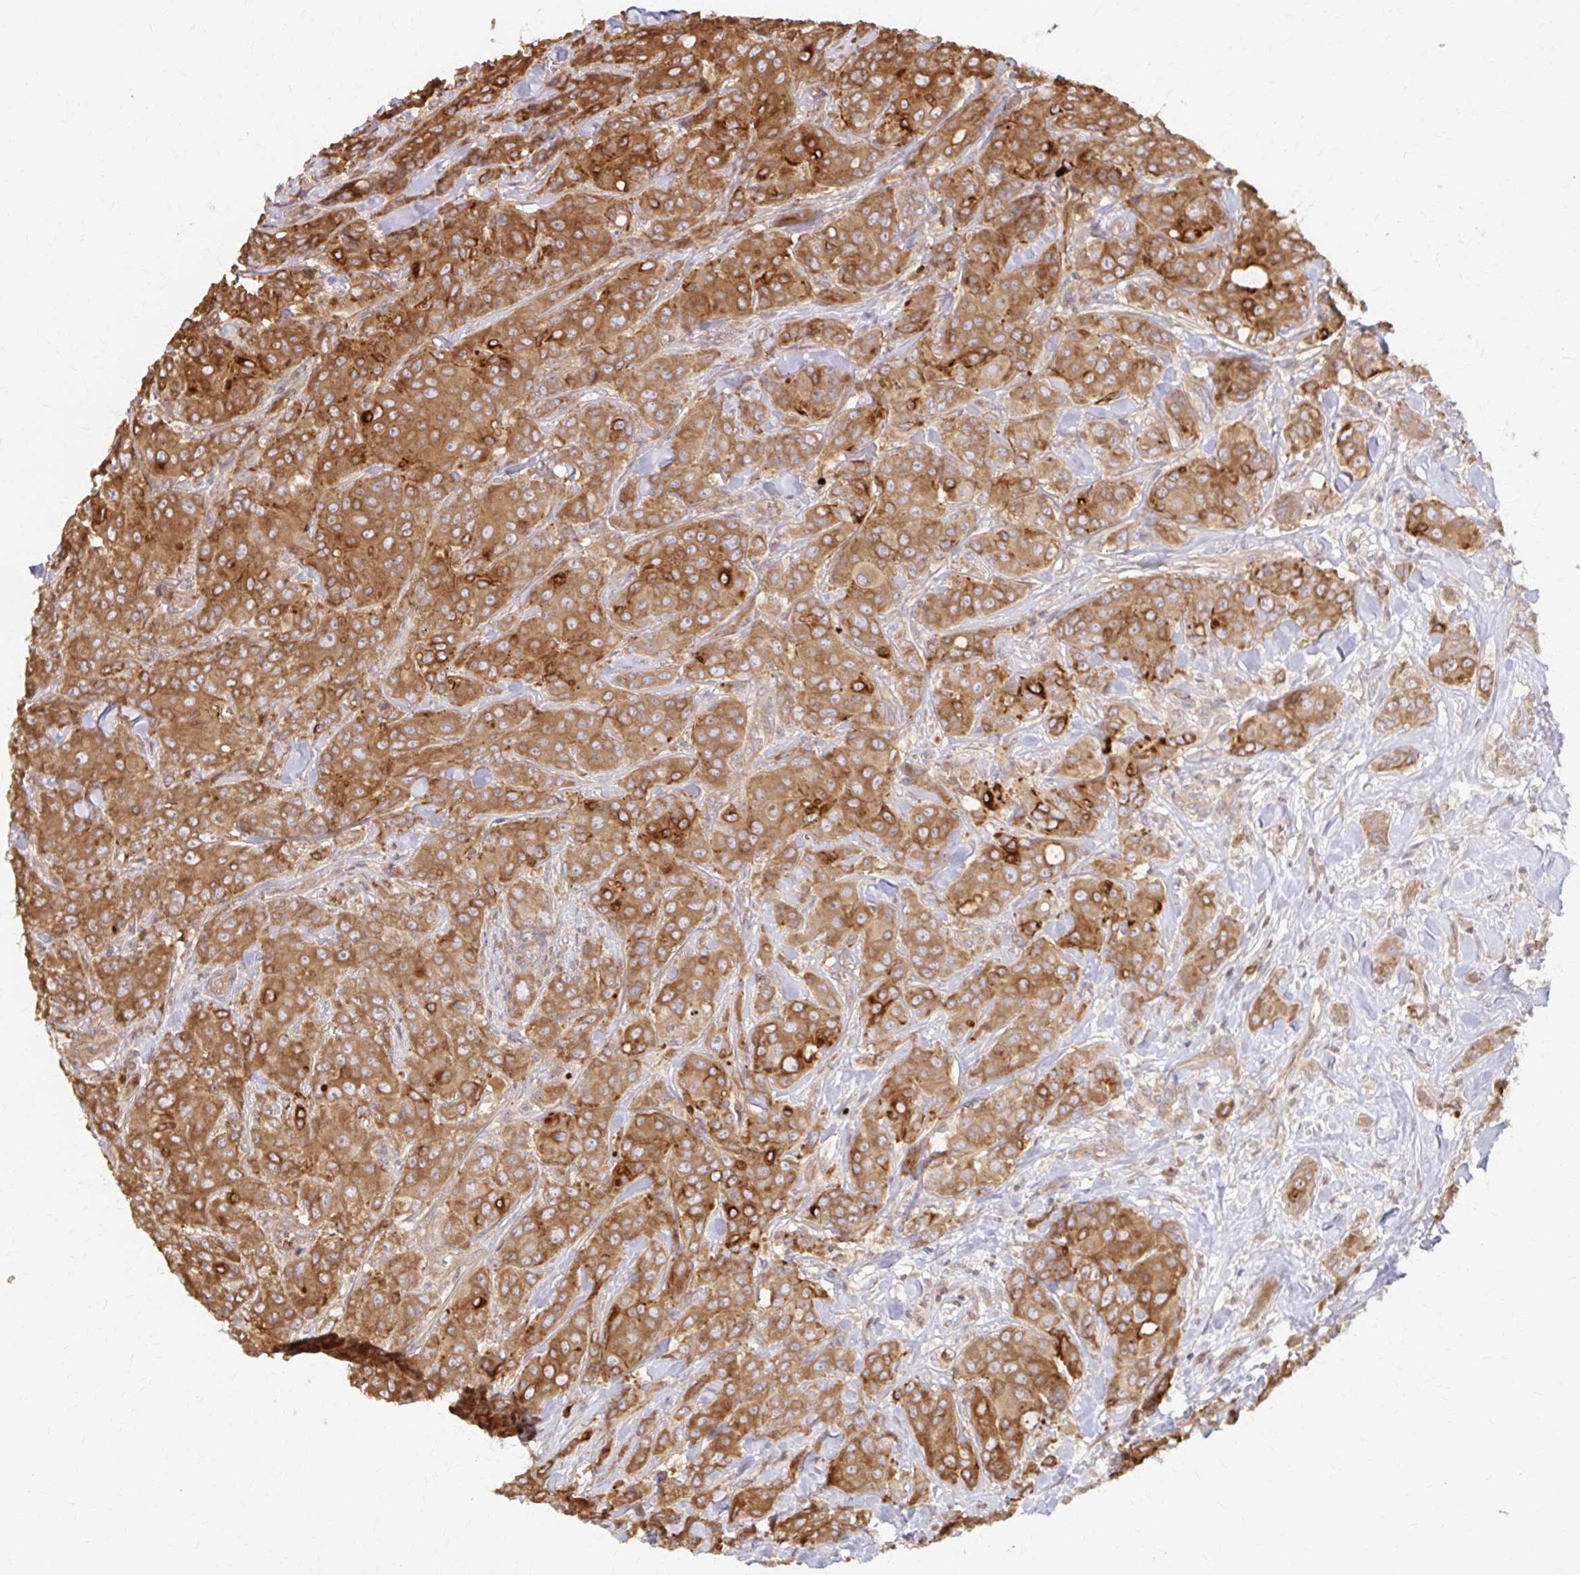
{"staining": {"intensity": "strong", "quantity": ">75%", "location": "cytoplasmic/membranous"}, "tissue": "breast cancer", "cell_type": "Tumor cells", "image_type": "cancer", "snomed": [{"axis": "morphology", "description": "Normal tissue, NOS"}, {"axis": "morphology", "description": "Duct carcinoma"}, {"axis": "topography", "description": "Breast"}], "caption": "Immunohistochemical staining of human intraductal carcinoma (breast) reveals high levels of strong cytoplasmic/membranous staining in approximately >75% of tumor cells. The staining was performed using DAB (3,3'-diaminobenzidine) to visualize the protein expression in brown, while the nuclei were stained in blue with hematoxylin (Magnification: 20x).", "gene": "ARHGAP35", "patient": {"sex": "female", "age": 43}}